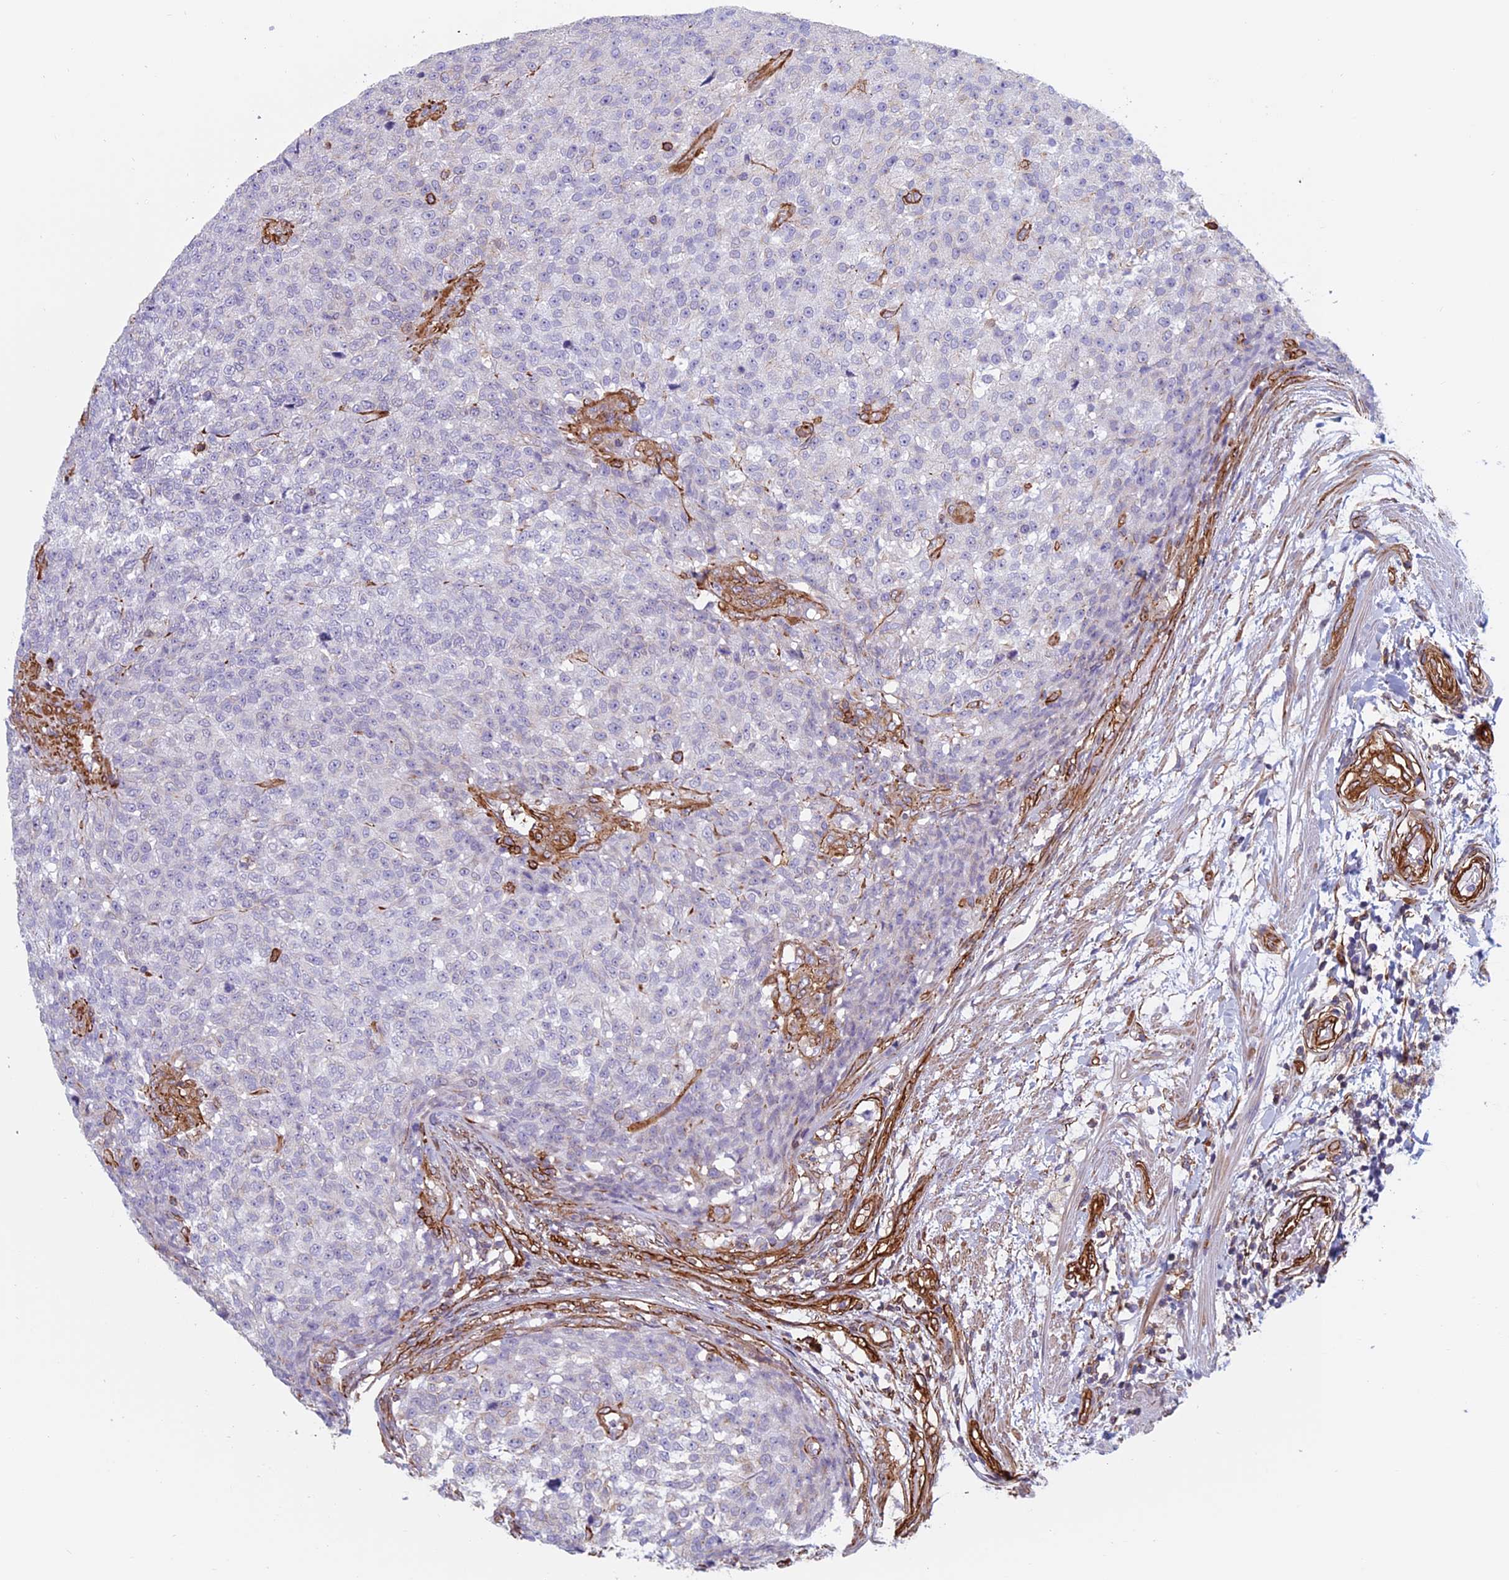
{"staining": {"intensity": "negative", "quantity": "none", "location": "none"}, "tissue": "testis cancer", "cell_type": "Tumor cells", "image_type": "cancer", "snomed": [{"axis": "morphology", "description": "Seminoma, NOS"}, {"axis": "topography", "description": "Testis"}], "caption": "Immunohistochemistry photomicrograph of testis cancer (seminoma) stained for a protein (brown), which shows no staining in tumor cells. The staining was performed using DAB (3,3'-diaminobenzidine) to visualize the protein expression in brown, while the nuclei were stained in blue with hematoxylin (Magnification: 20x).", "gene": "ANGPTL2", "patient": {"sex": "male", "age": 59}}